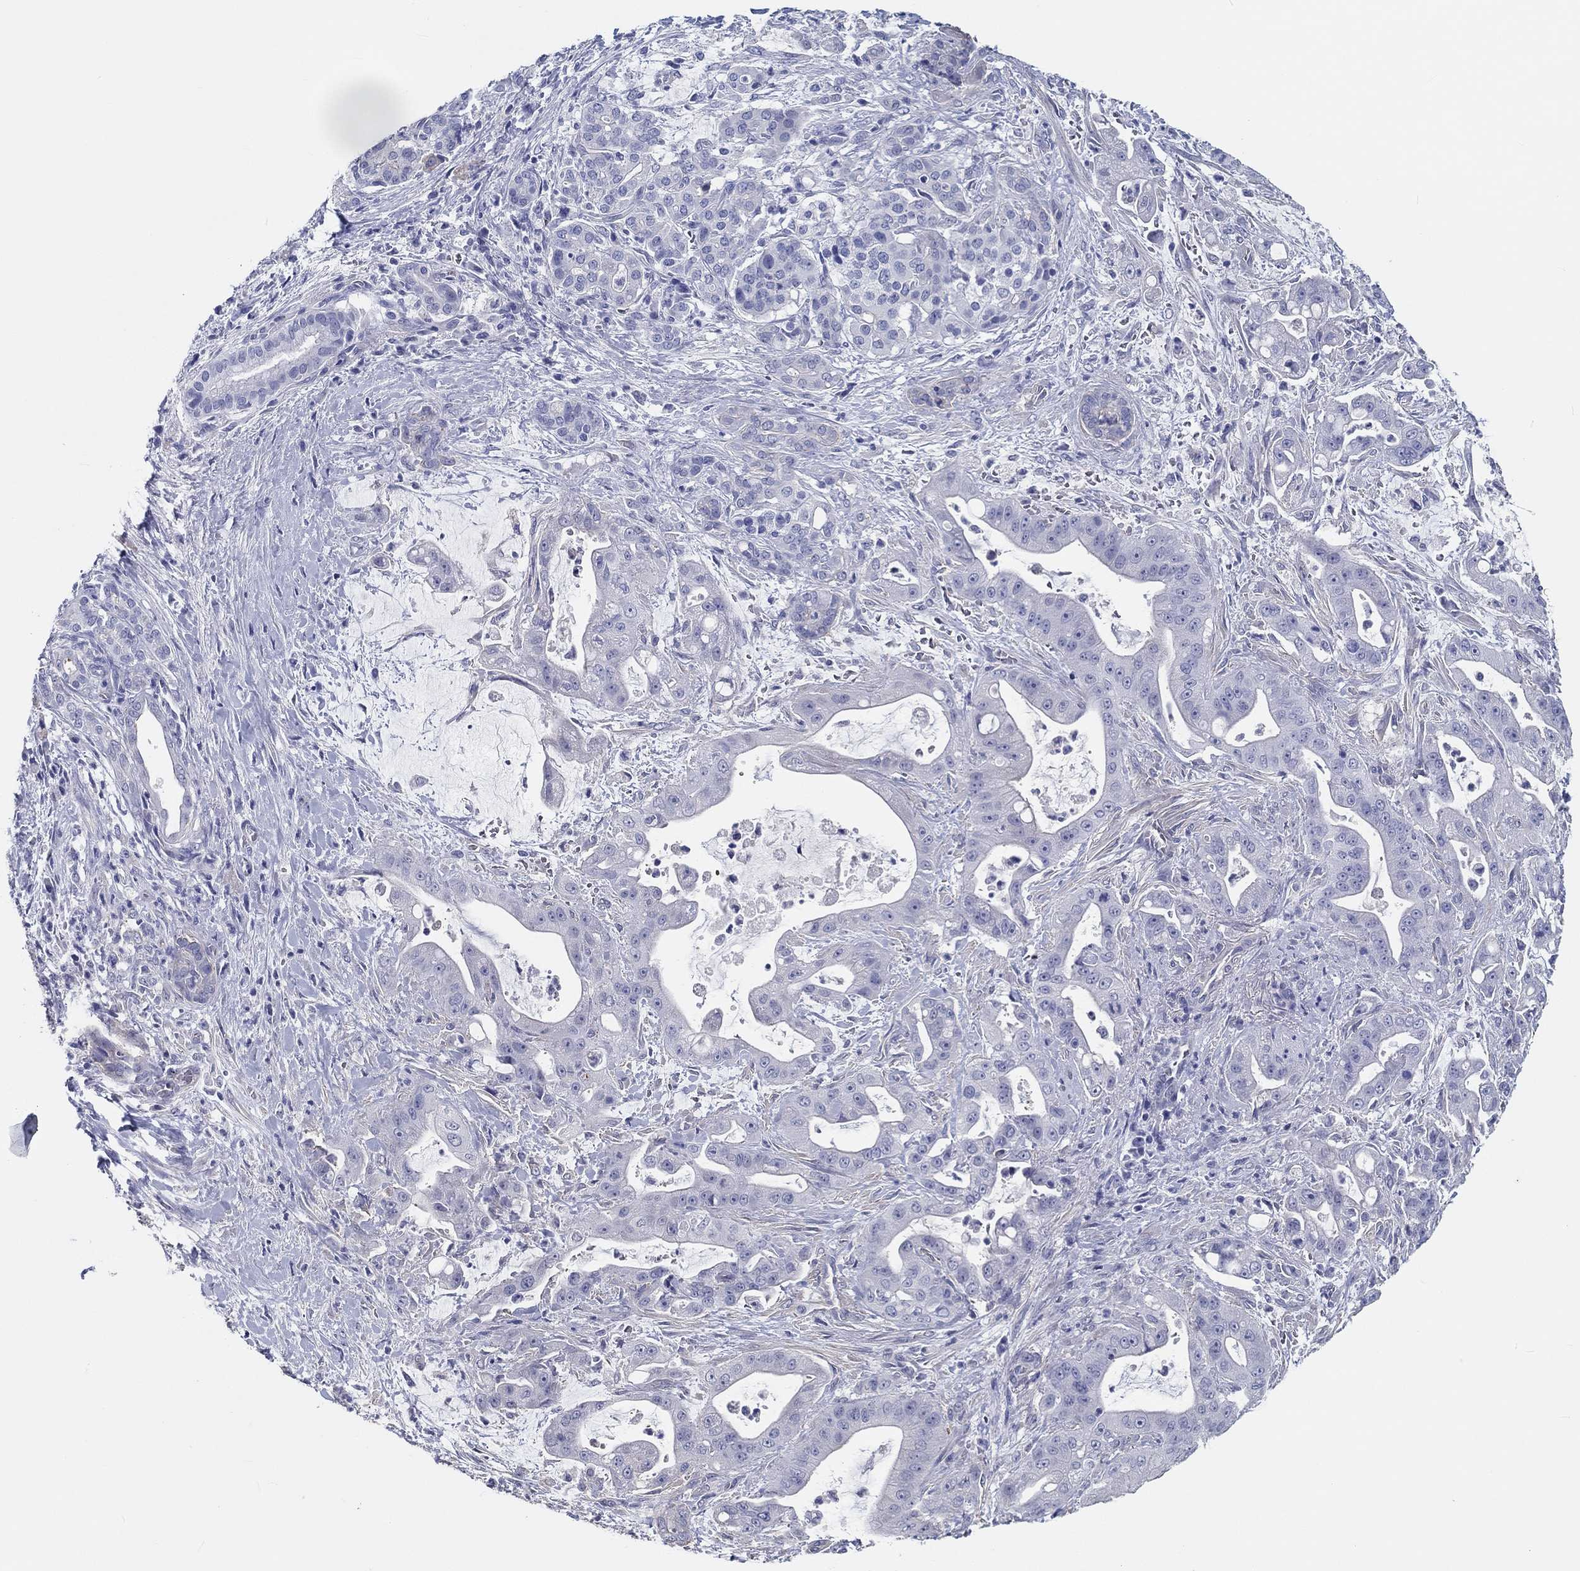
{"staining": {"intensity": "negative", "quantity": "none", "location": "none"}, "tissue": "pancreatic cancer", "cell_type": "Tumor cells", "image_type": "cancer", "snomed": [{"axis": "morphology", "description": "Normal tissue, NOS"}, {"axis": "morphology", "description": "Inflammation, NOS"}, {"axis": "morphology", "description": "Adenocarcinoma, NOS"}, {"axis": "topography", "description": "Pancreas"}], "caption": "The micrograph exhibits no staining of tumor cells in pancreatic cancer (adenocarcinoma). The staining was performed using DAB (3,3'-diaminobenzidine) to visualize the protein expression in brown, while the nuclei were stained in blue with hematoxylin (Magnification: 20x).", "gene": "CRYGD", "patient": {"sex": "male", "age": 57}}